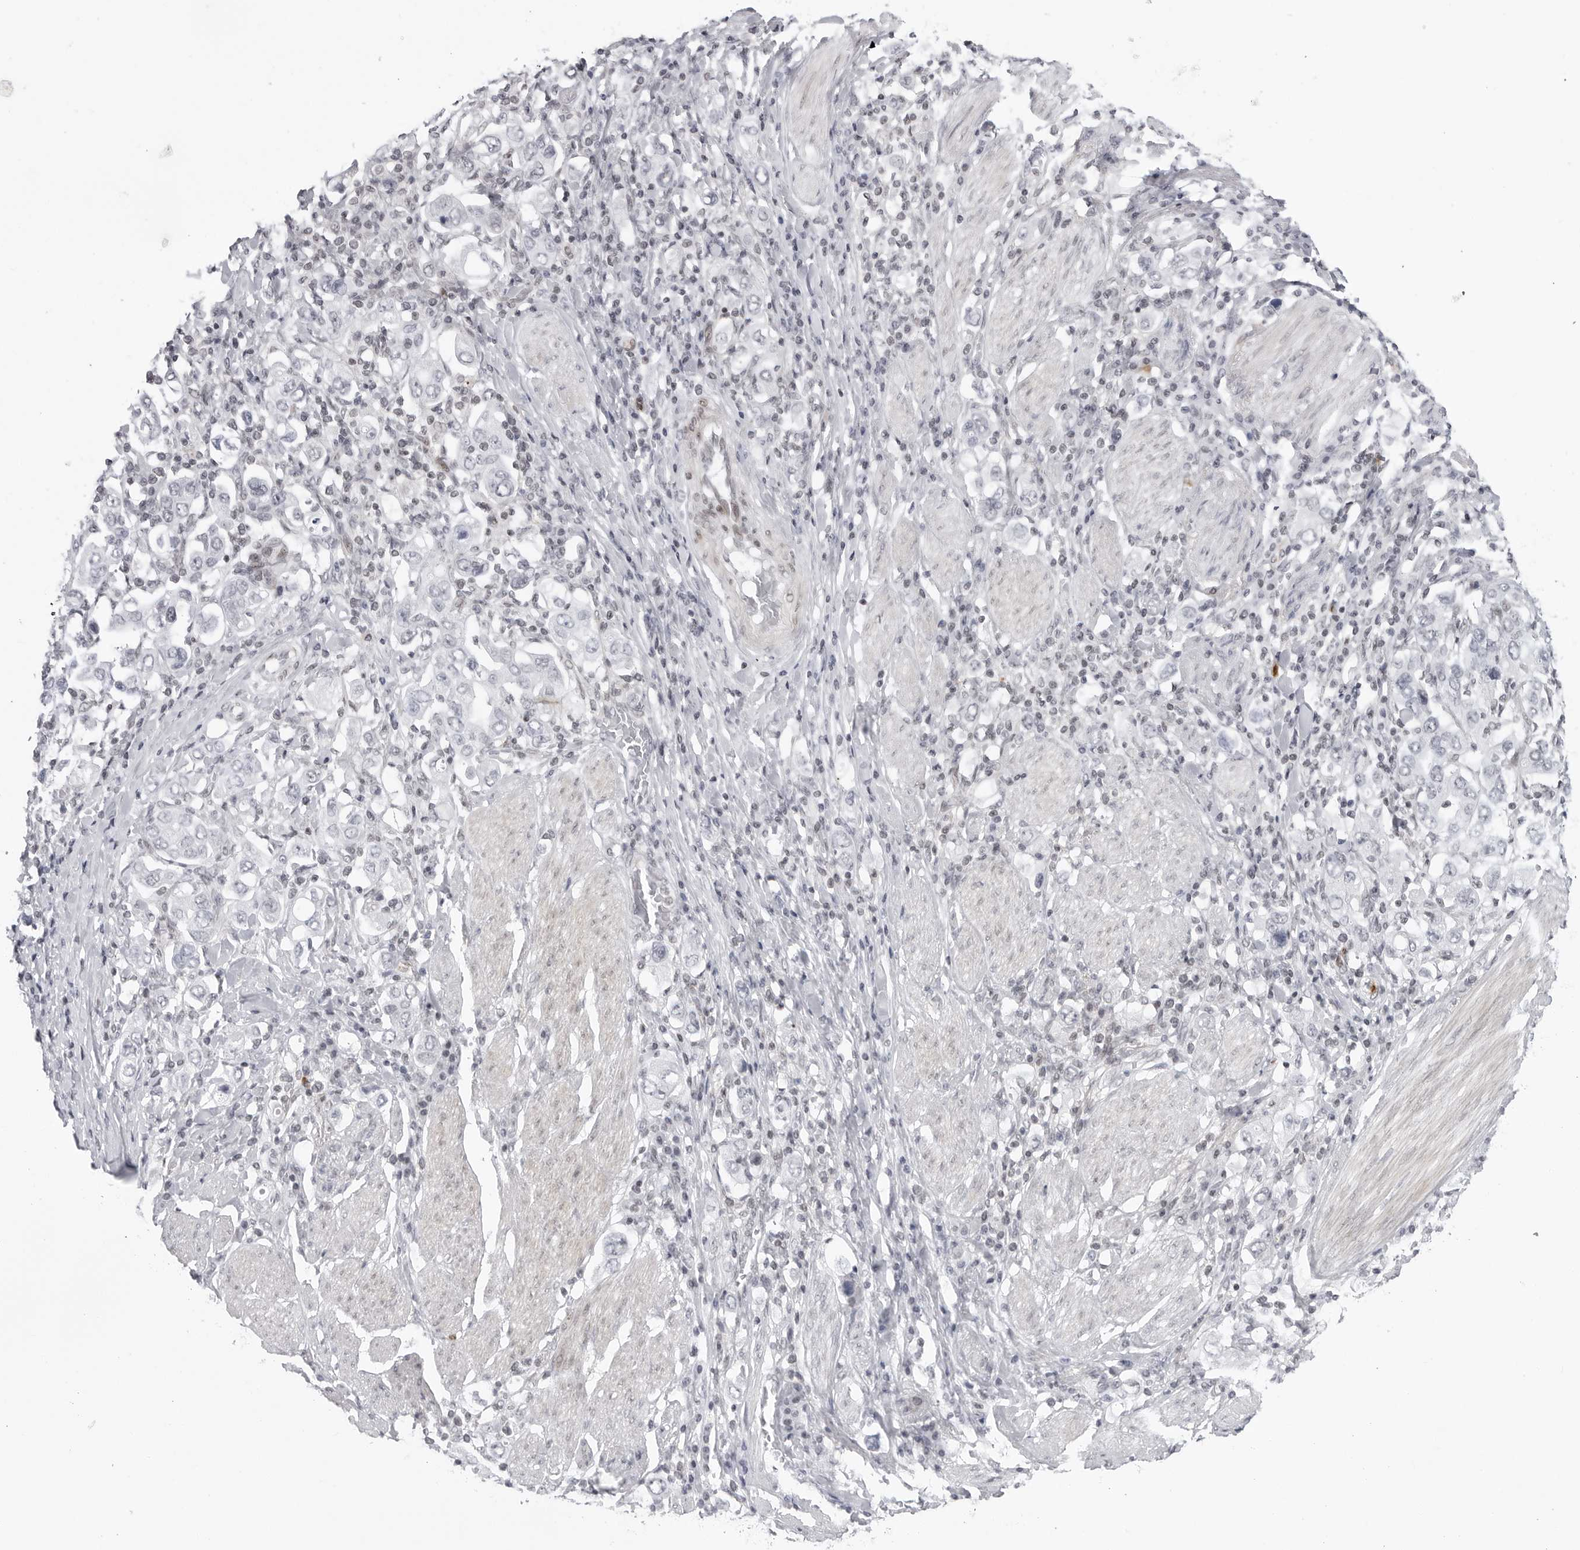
{"staining": {"intensity": "negative", "quantity": "none", "location": "none"}, "tissue": "stomach cancer", "cell_type": "Tumor cells", "image_type": "cancer", "snomed": [{"axis": "morphology", "description": "Adenocarcinoma, NOS"}, {"axis": "topography", "description": "Stomach, upper"}], "caption": "IHC image of neoplastic tissue: stomach adenocarcinoma stained with DAB (3,3'-diaminobenzidine) displays no significant protein positivity in tumor cells.", "gene": "TRIM66", "patient": {"sex": "male", "age": 62}}